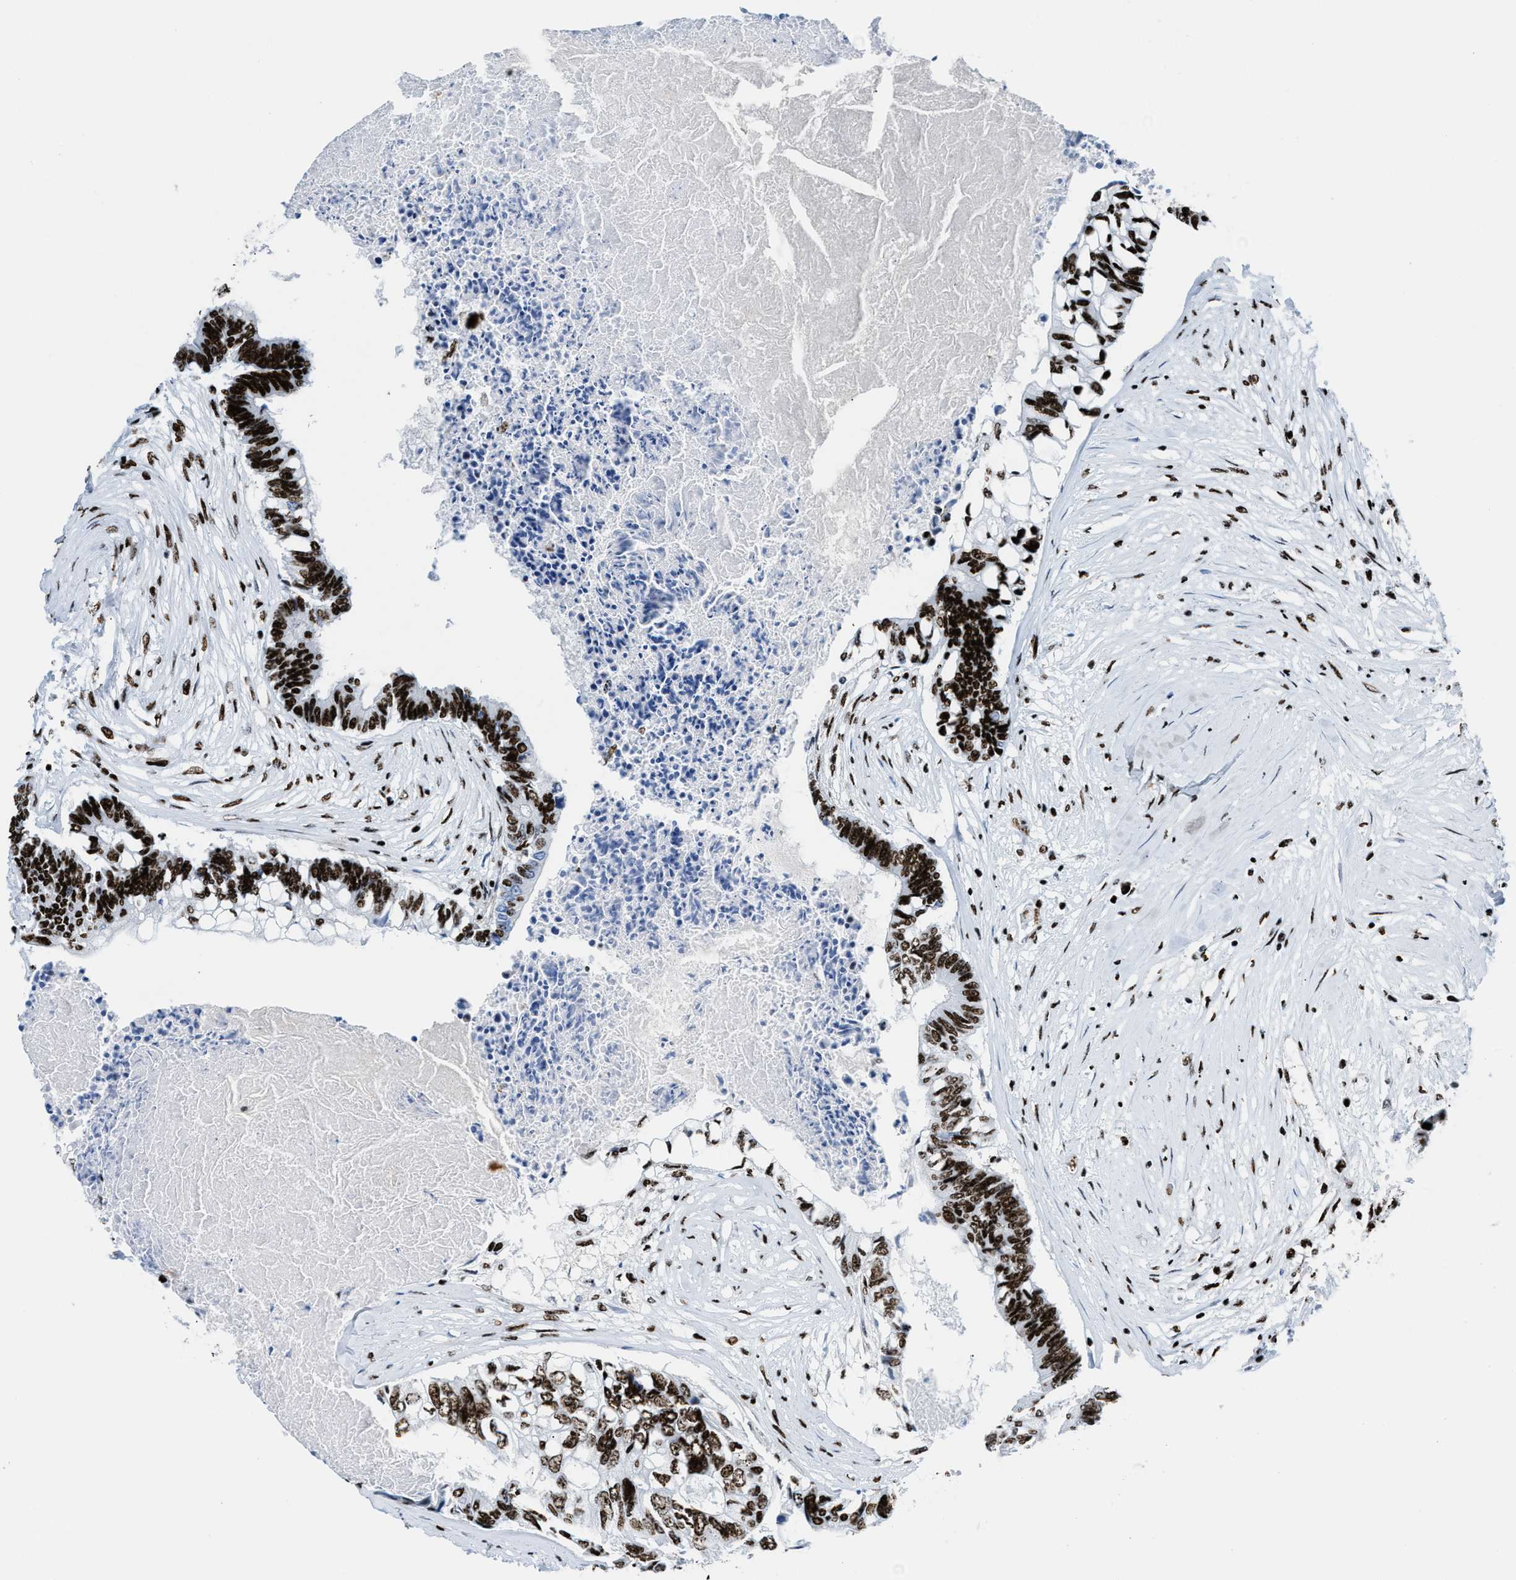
{"staining": {"intensity": "strong", "quantity": ">75%", "location": "nuclear"}, "tissue": "colorectal cancer", "cell_type": "Tumor cells", "image_type": "cancer", "snomed": [{"axis": "morphology", "description": "Adenocarcinoma, NOS"}, {"axis": "topography", "description": "Rectum"}], "caption": "Protein analysis of colorectal adenocarcinoma tissue reveals strong nuclear positivity in about >75% of tumor cells.", "gene": "NONO", "patient": {"sex": "male", "age": 63}}